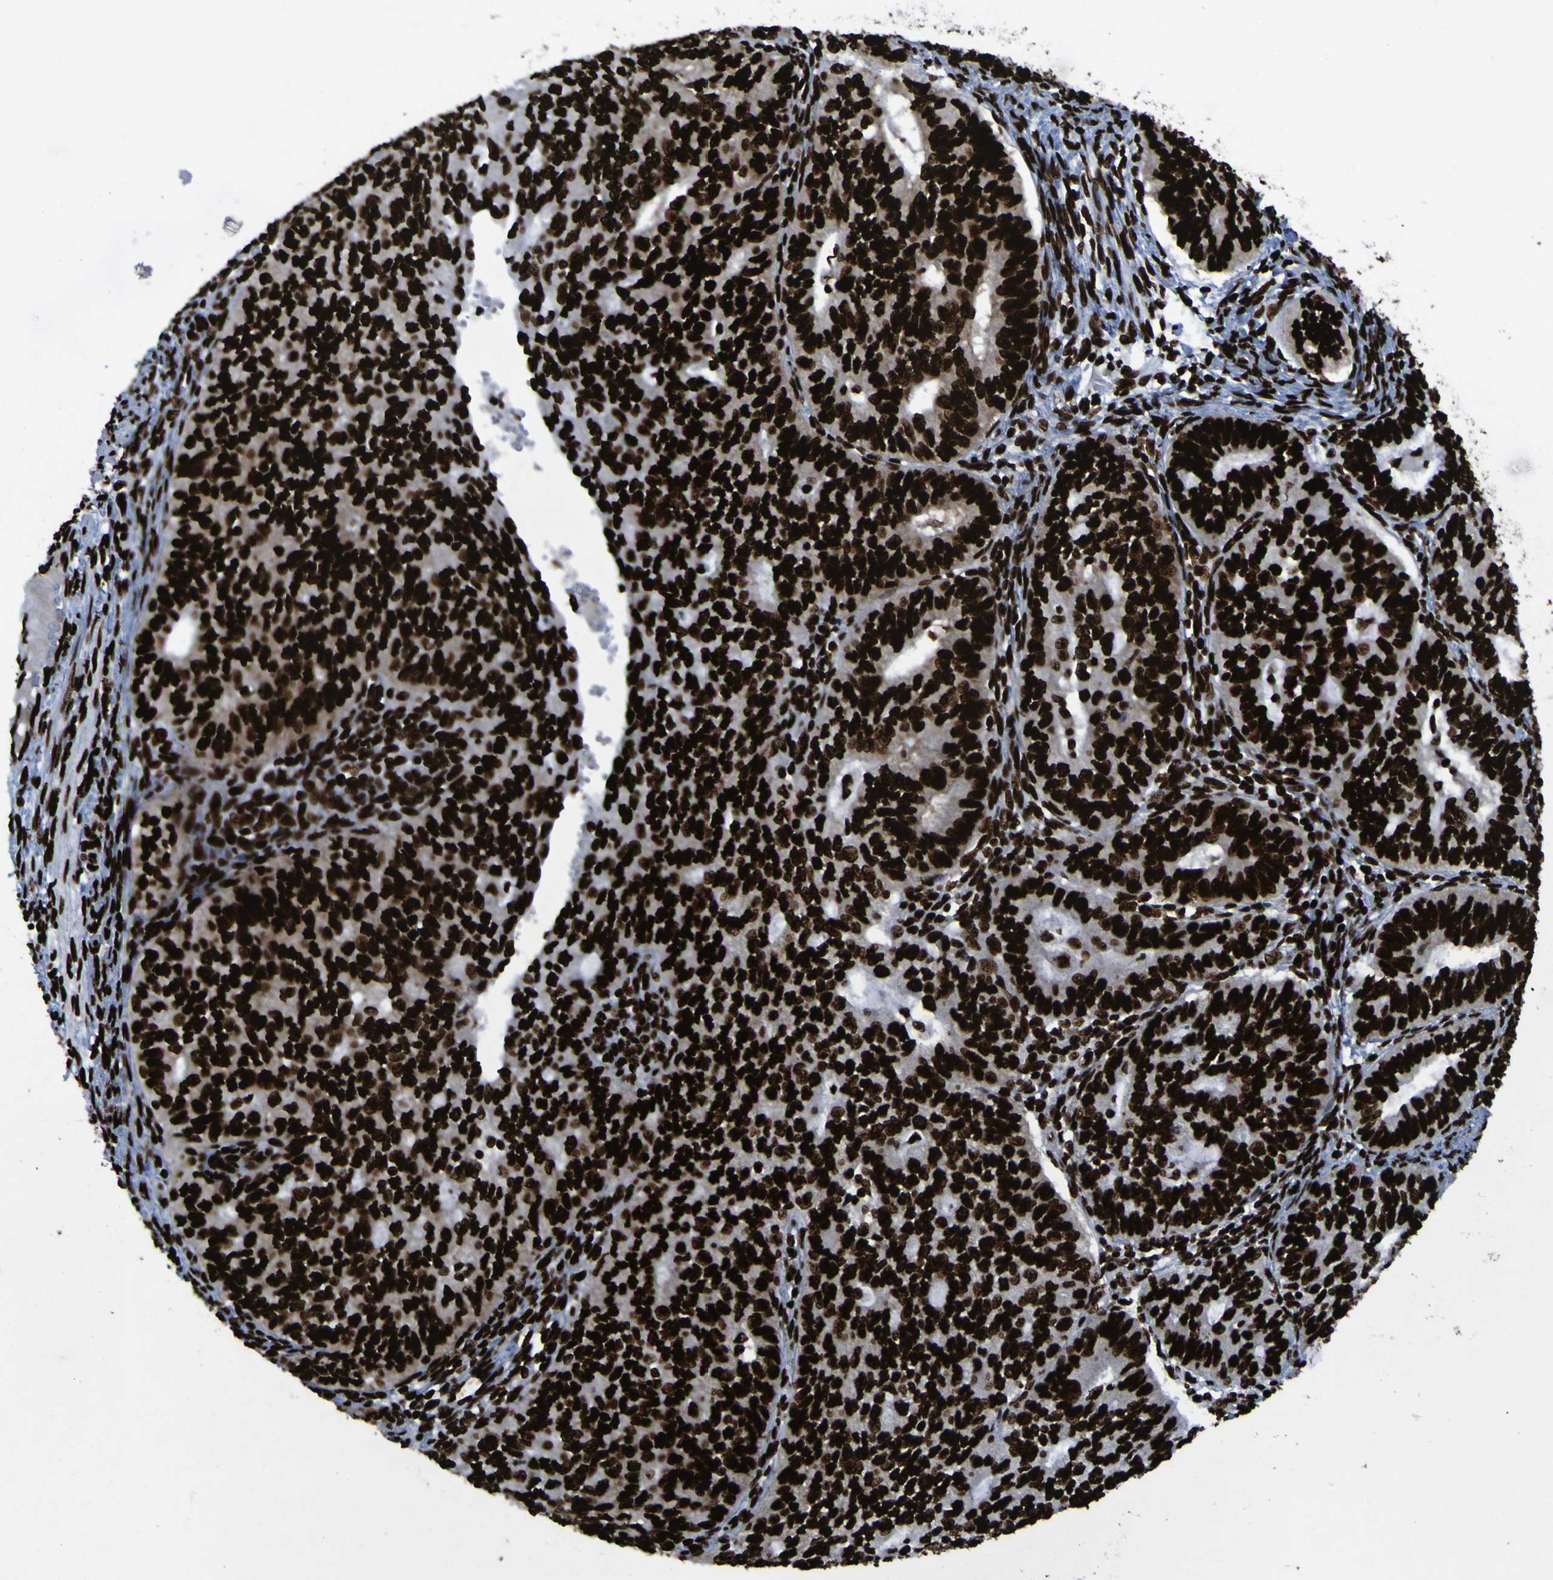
{"staining": {"intensity": "strong", "quantity": ">75%", "location": "nuclear"}, "tissue": "endometrial cancer", "cell_type": "Tumor cells", "image_type": "cancer", "snomed": [{"axis": "morphology", "description": "Adenocarcinoma, NOS"}, {"axis": "topography", "description": "Endometrium"}], "caption": "The micrograph reveals immunohistochemical staining of endometrial cancer (adenocarcinoma). There is strong nuclear staining is appreciated in approximately >75% of tumor cells.", "gene": "NPM1", "patient": {"sex": "female", "age": 32}}